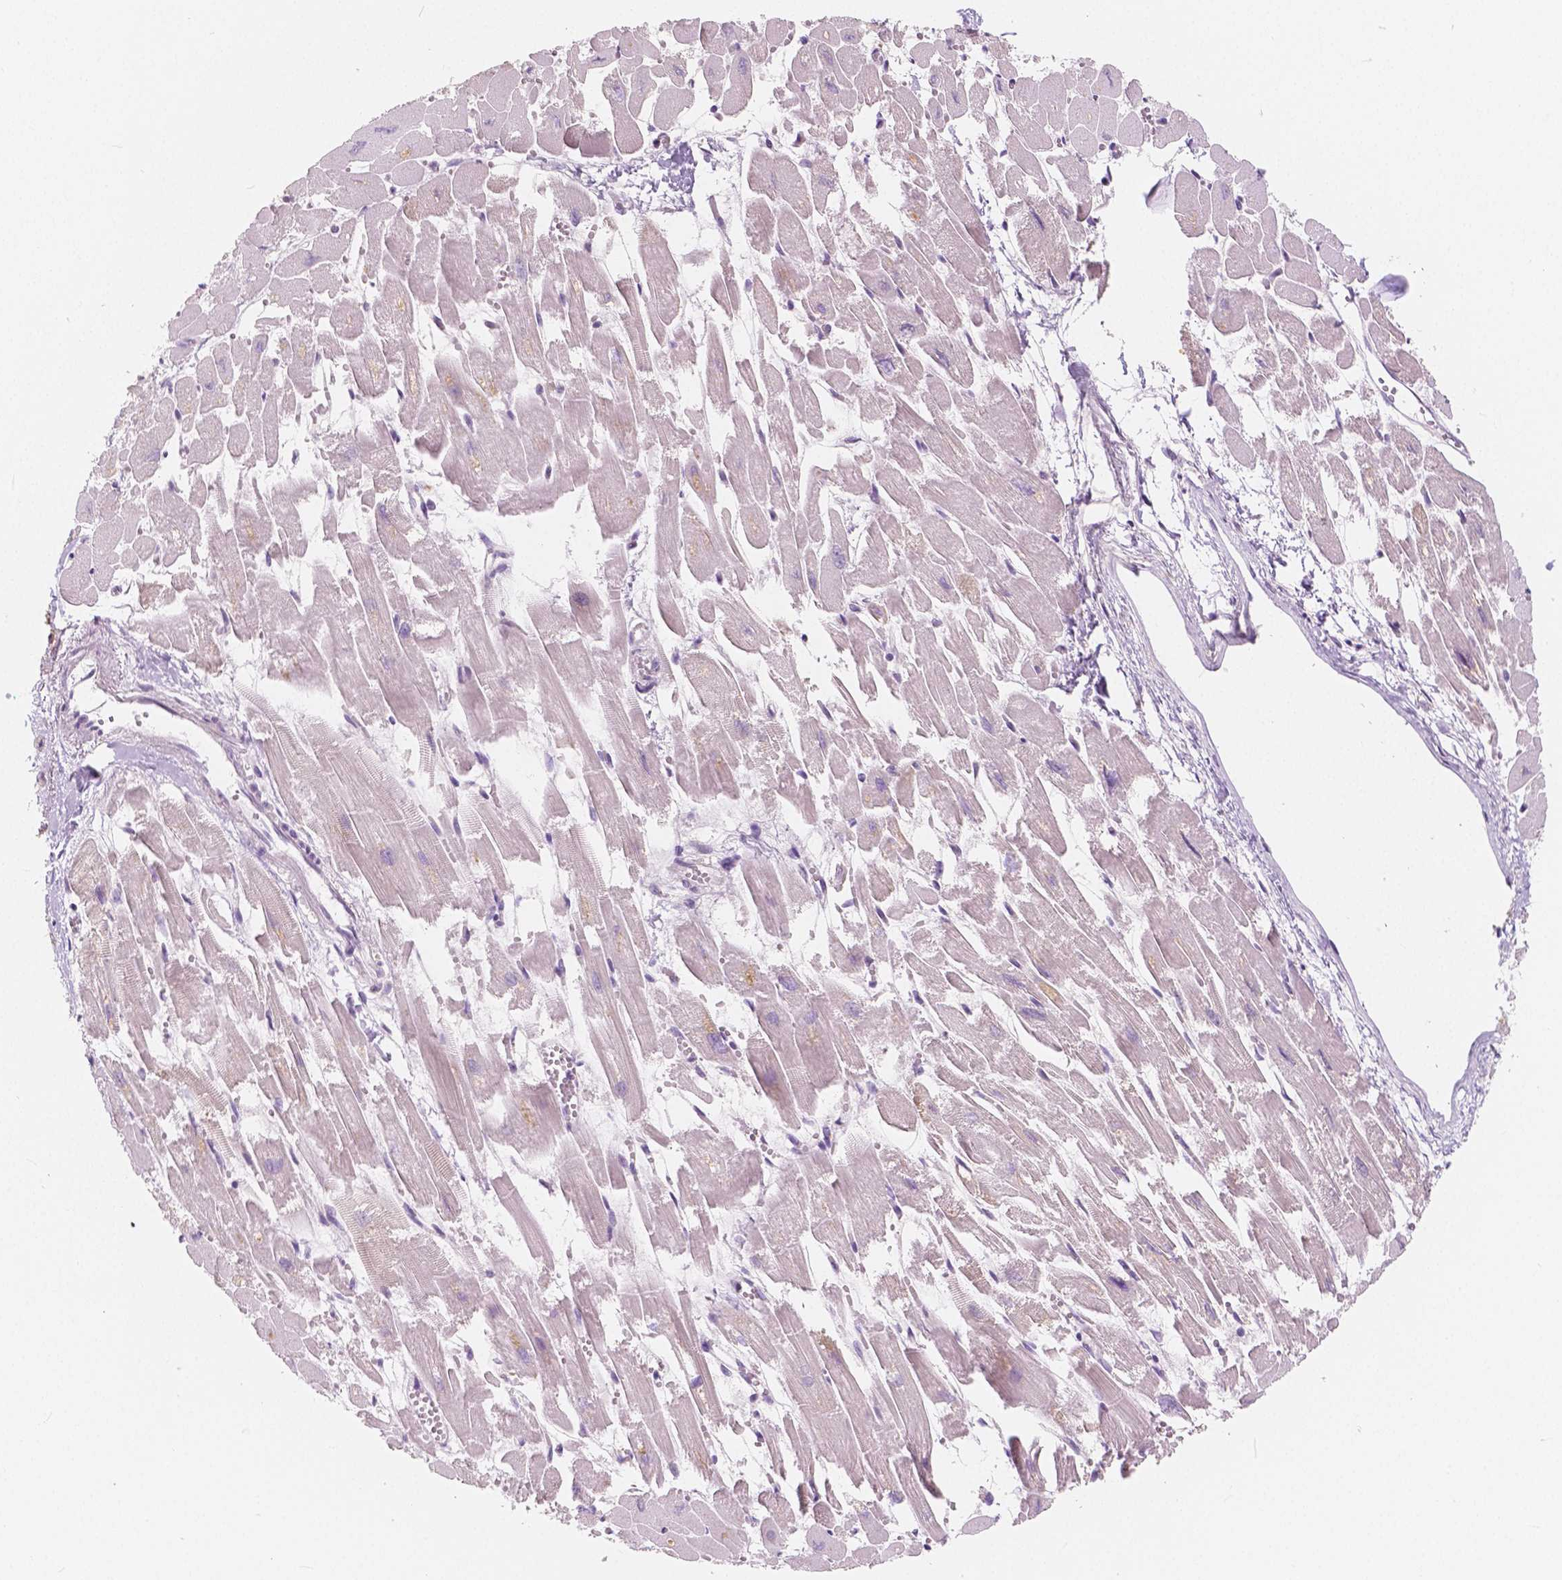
{"staining": {"intensity": "weak", "quantity": "25%-75%", "location": "cytoplasmic/membranous"}, "tissue": "heart muscle", "cell_type": "Cardiomyocytes", "image_type": "normal", "snomed": [{"axis": "morphology", "description": "Normal tissue, NOS"}, {"axis": "topography", "description": "Heart"}], "caption": "Immunohistochemical staining of benign human heart muscle reveals weak cytoplasmic/membranous protein expression in about 25%-75% of cardiomyocytes.", "gene": "NOLC1", "patient": {"sex": "female", "age": 52}}